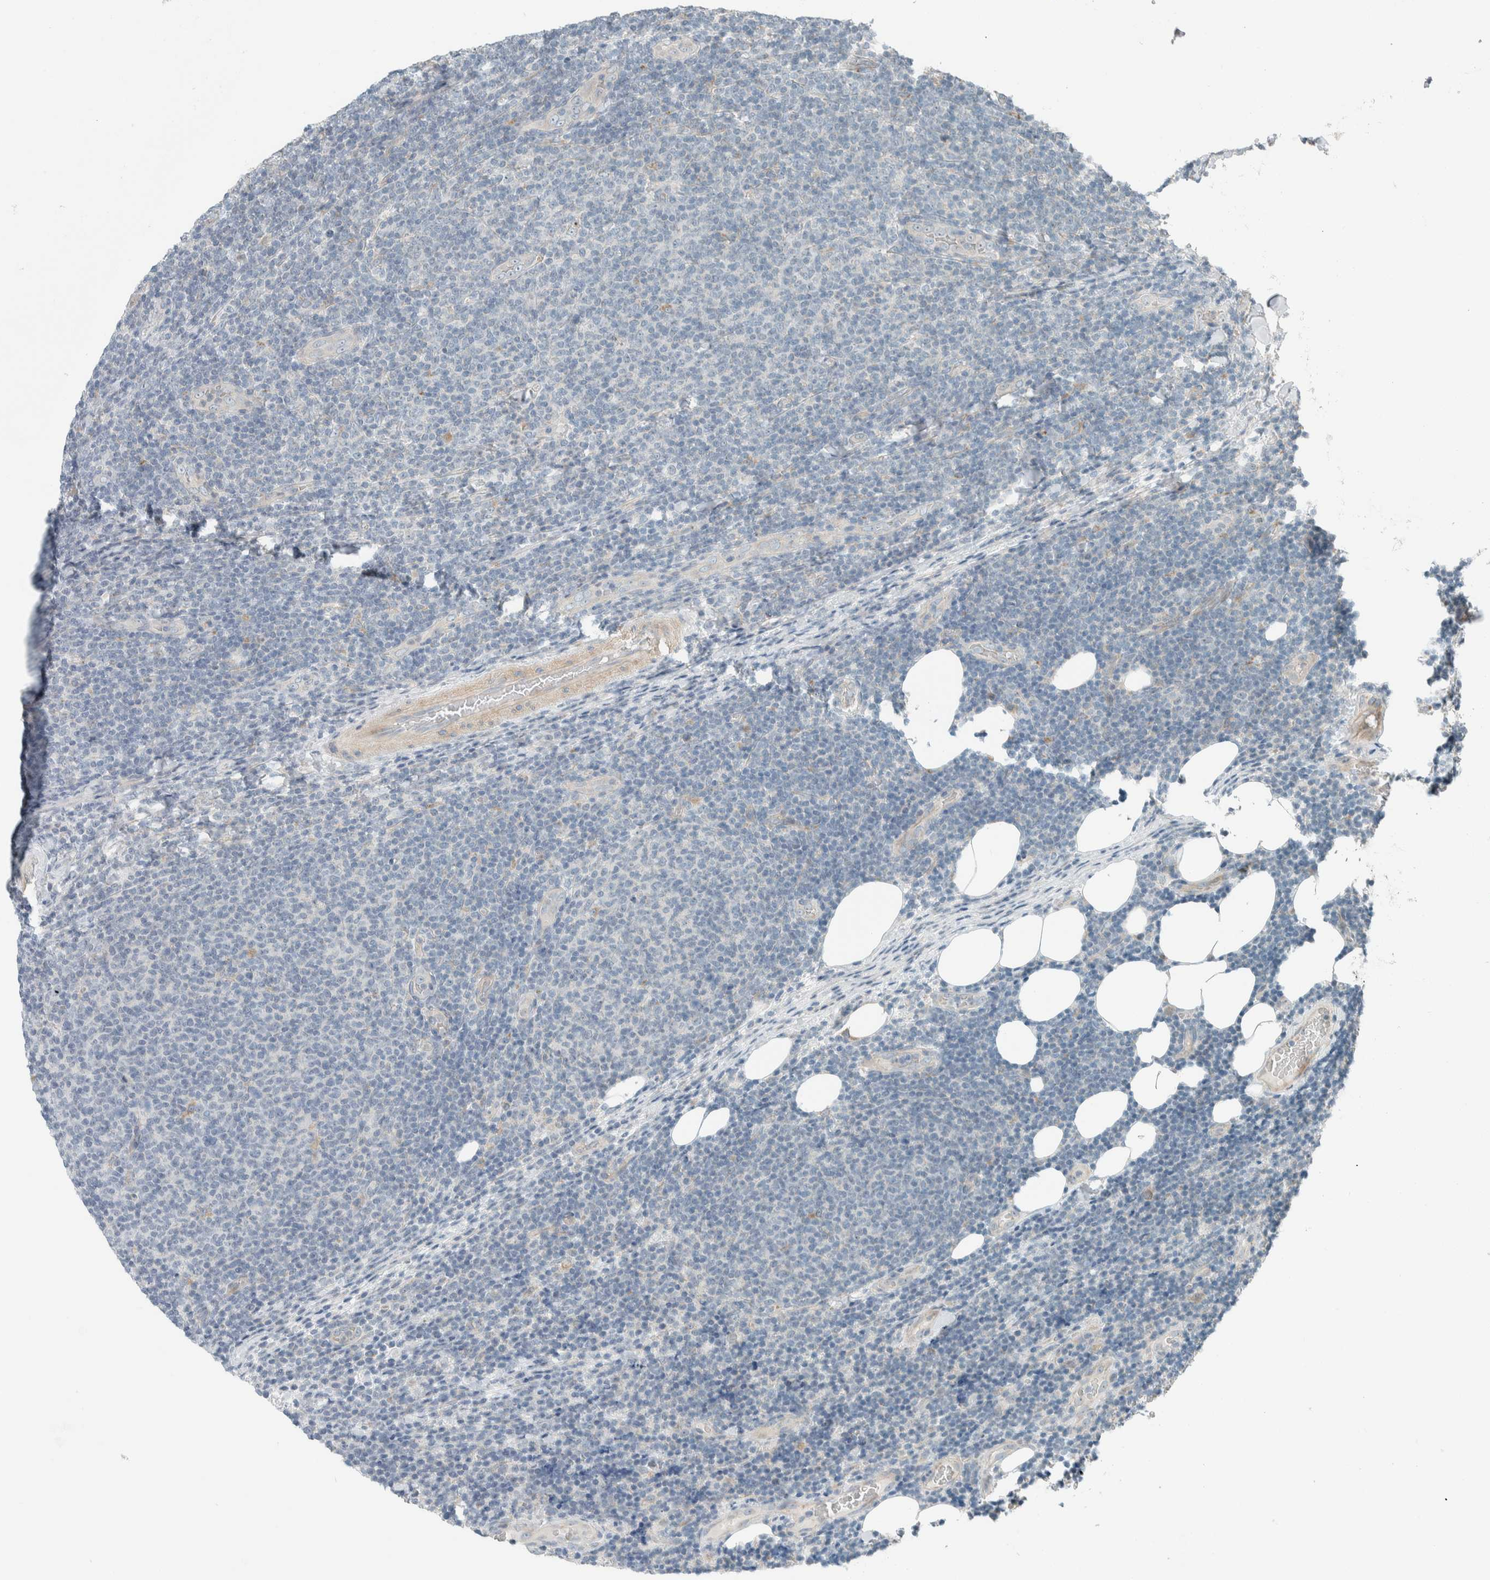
{"staining": {"intensity": "negative", "quantity": "none", "location": "none"}, "tissue": "lymphoma", "cell_type": "Tumor cells", "image_type": "cancer", "snomed": [{"axis": "morphology", "description": "Malignant lymphoma, non-Hodgkin's type, Low grade"}, {"axis": "topography", "description": "Lymph node"}], "caption": "This is an IHC image of human lymphoma. There is no positivity in tumor cells.", "gene": "SLFN12L", "patient": {"sex": "male", "age": 66}}